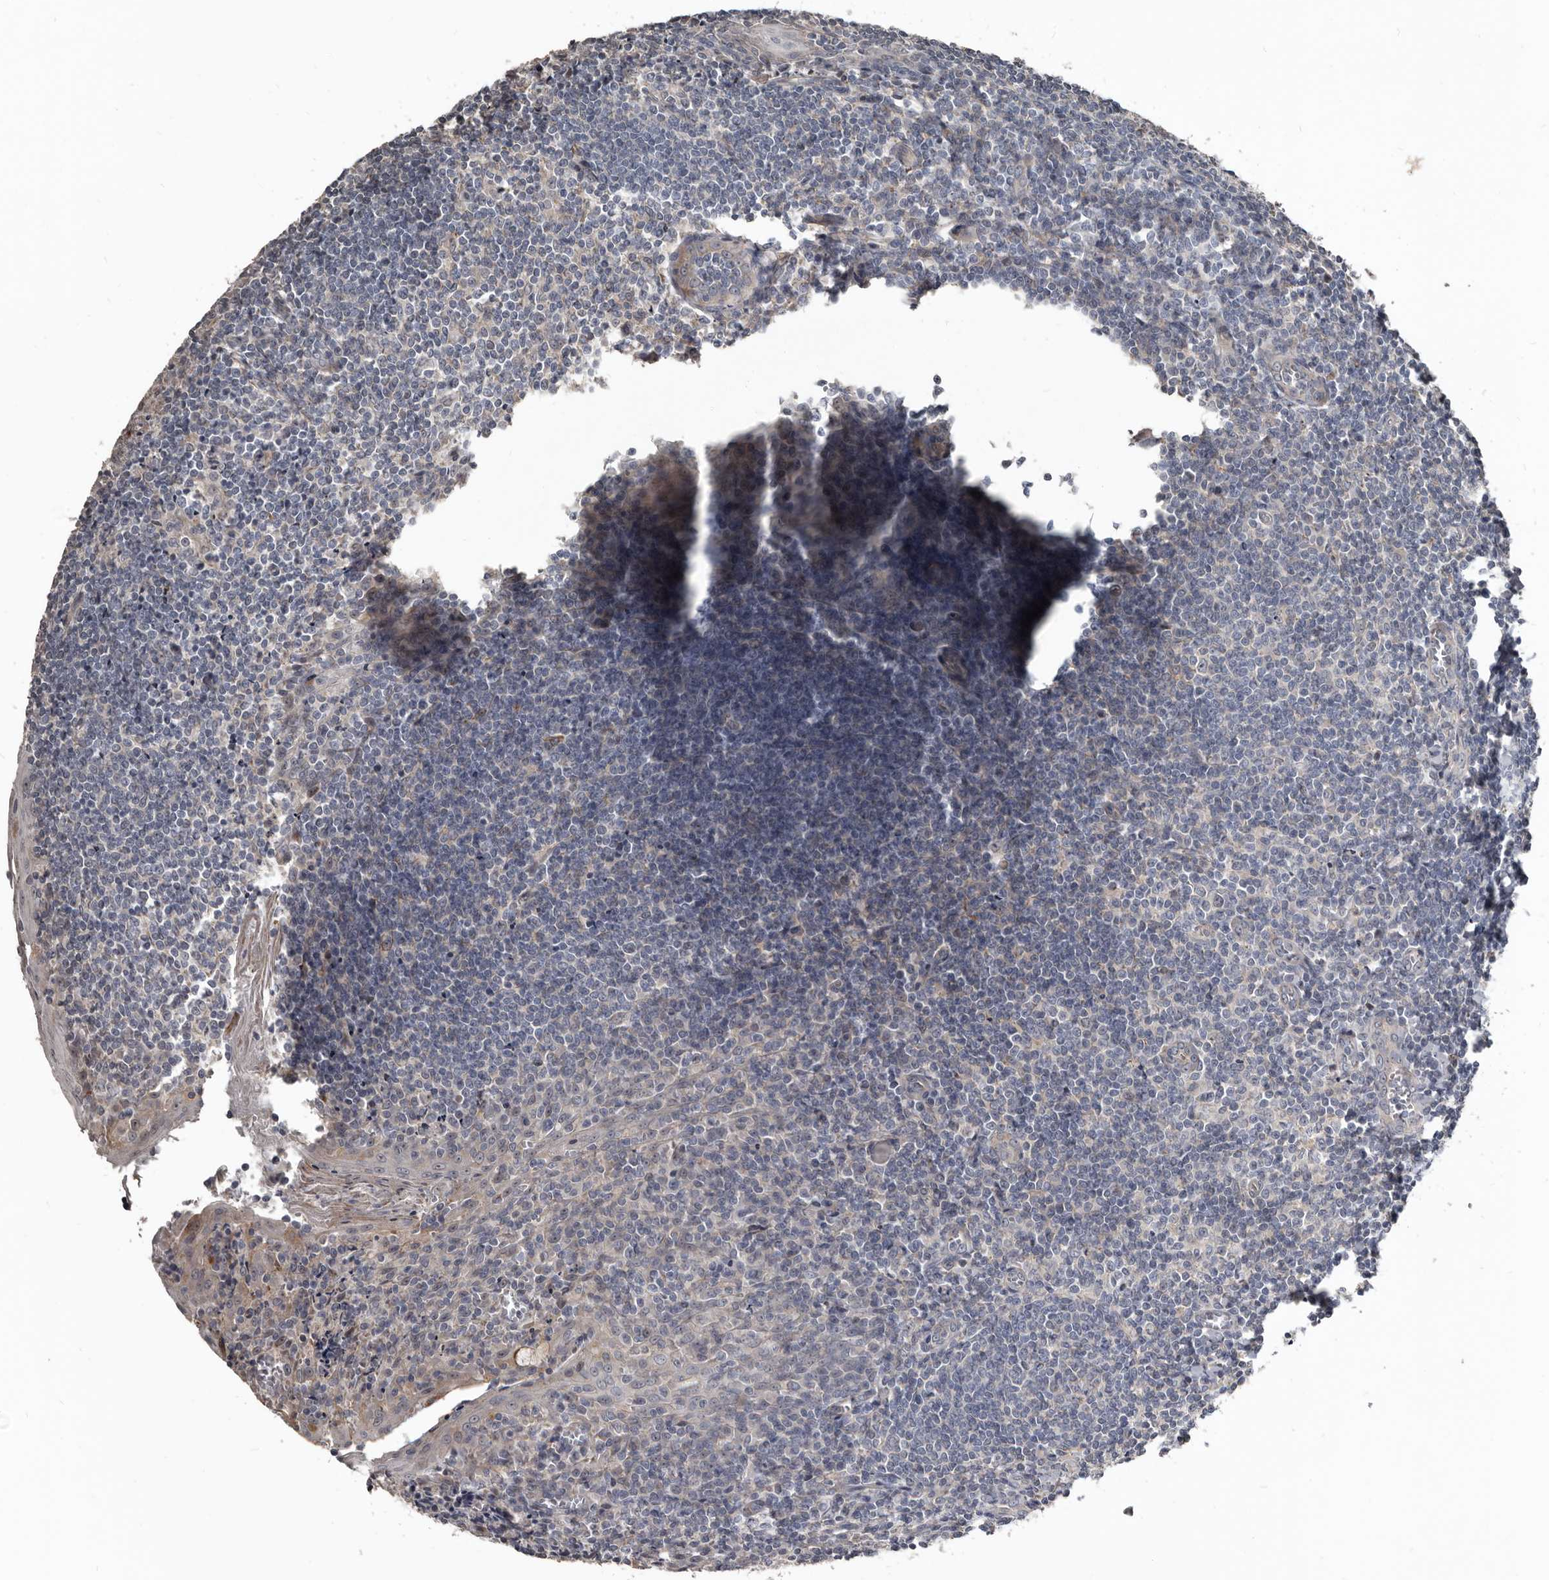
{"staining": {"intensity": "negative", "quantity": "none", "location": "none"}, "tissue": "tonsil", "cell_type": "Germinal center cells", "image_type": "normal", "snomed": [{"axis": "morphology", "description": "Normal tissue, NOS"}, {"axis": "topography", "description": "Tonsil"}], "caption": "The image shows no significant staining in germinal center cells of tonsil. (DAB IHC visualized using brightfield microscopy, high magnification).", "gene": "DHPS", "patient": {"sex": "male", "age": 27}}